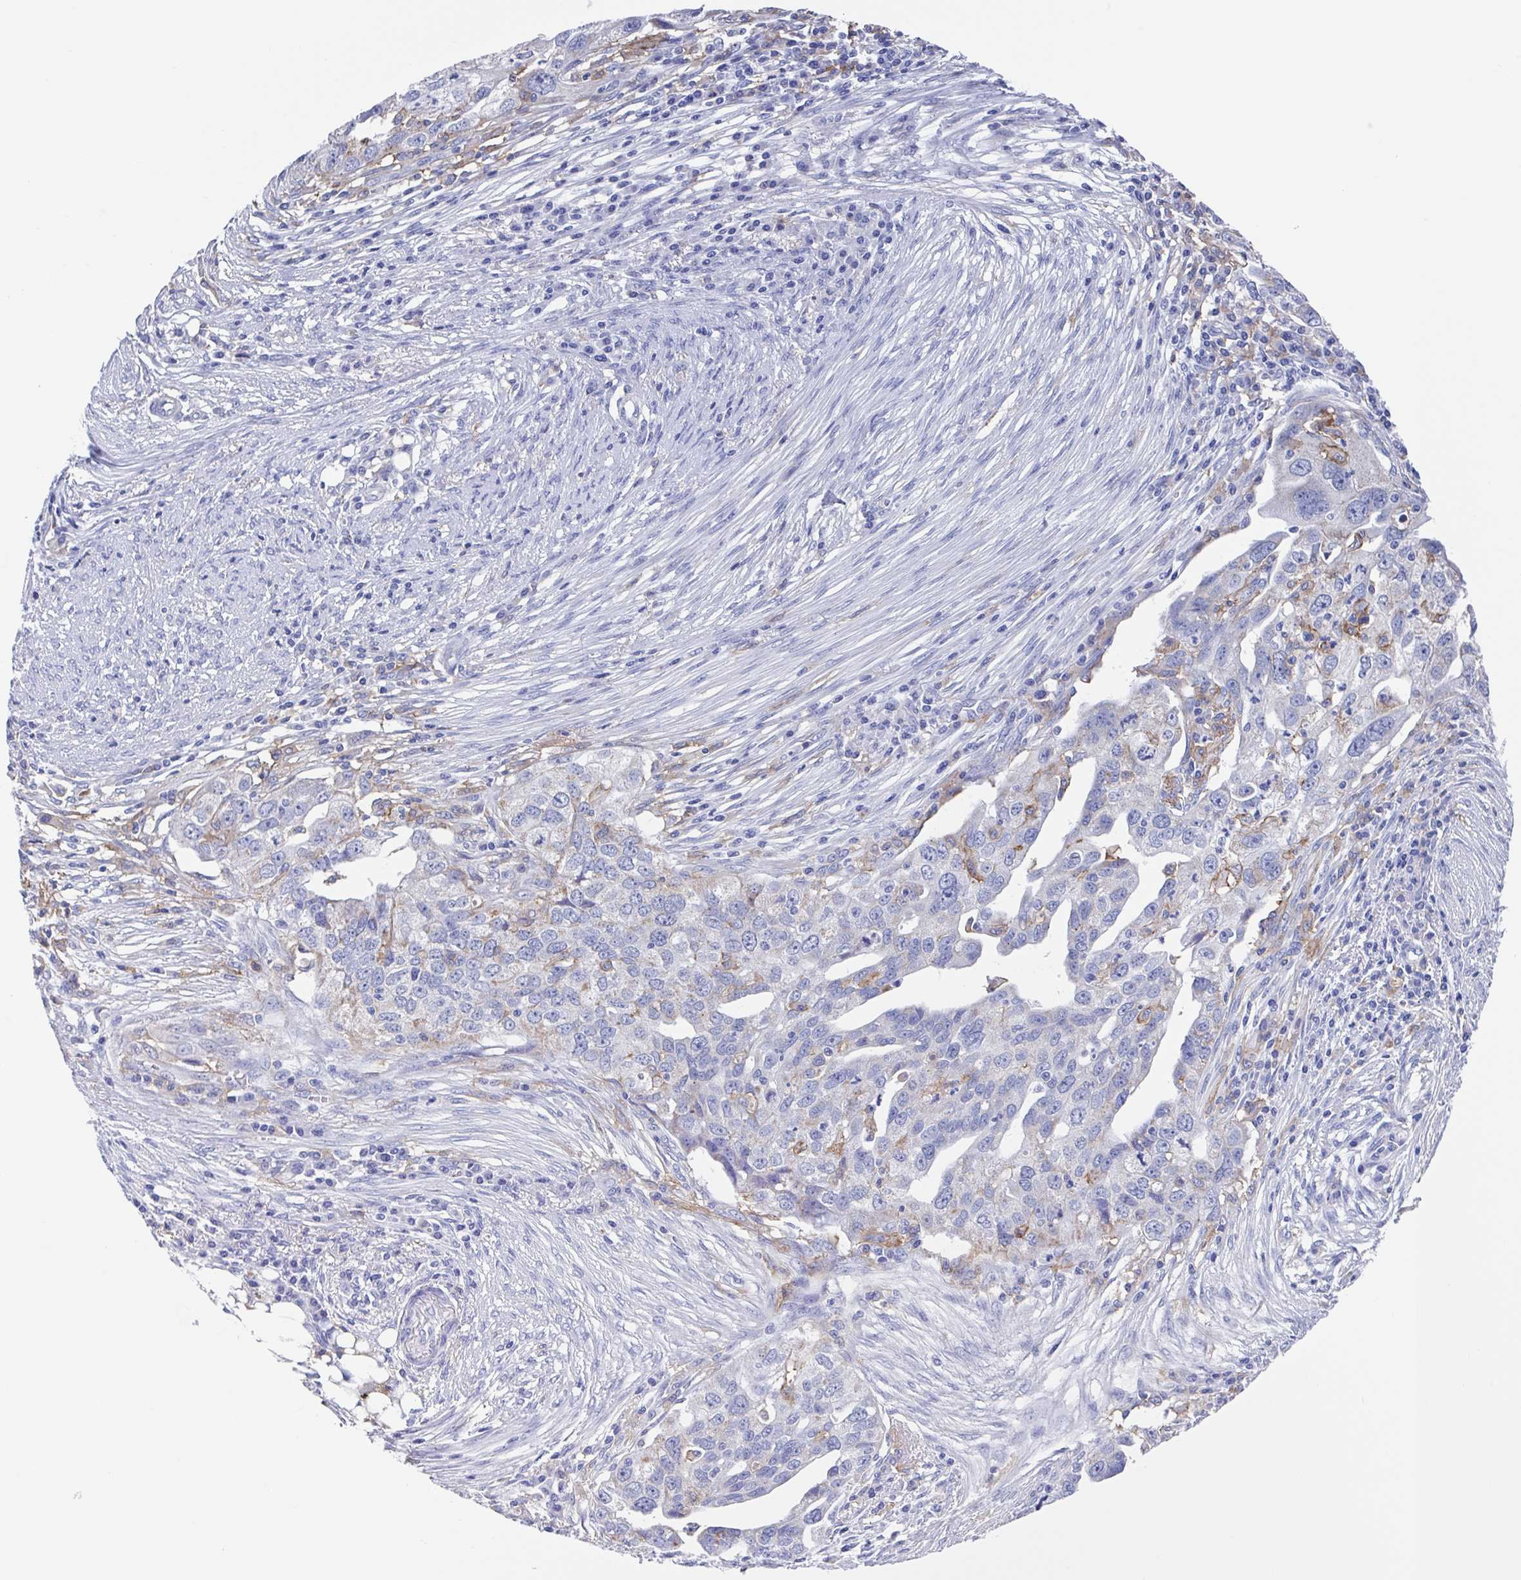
{"staining": {"intensity": "negative", "quantity": "none", "location": "none"}, "tissue": "ovarian cancer", "cell_type": "Tumor cells", "image_type": "cancer", "snomed": [{"axis": "morphology", "description": "Carcinoma, endometroid"}, {"axis": "morphology", "description": "Cystadenocarcinoma, serous, NOS"}, {"axis": "topography", "description": "Ovary"}], "caption": "A high-resolution photomicrograph shows immunohistochemistry staining of ovarian cancer, which reveals no significant expression in tumor cells.", "gene": "FCGR3A", "patient": {"sex": "female", "age": 45}}